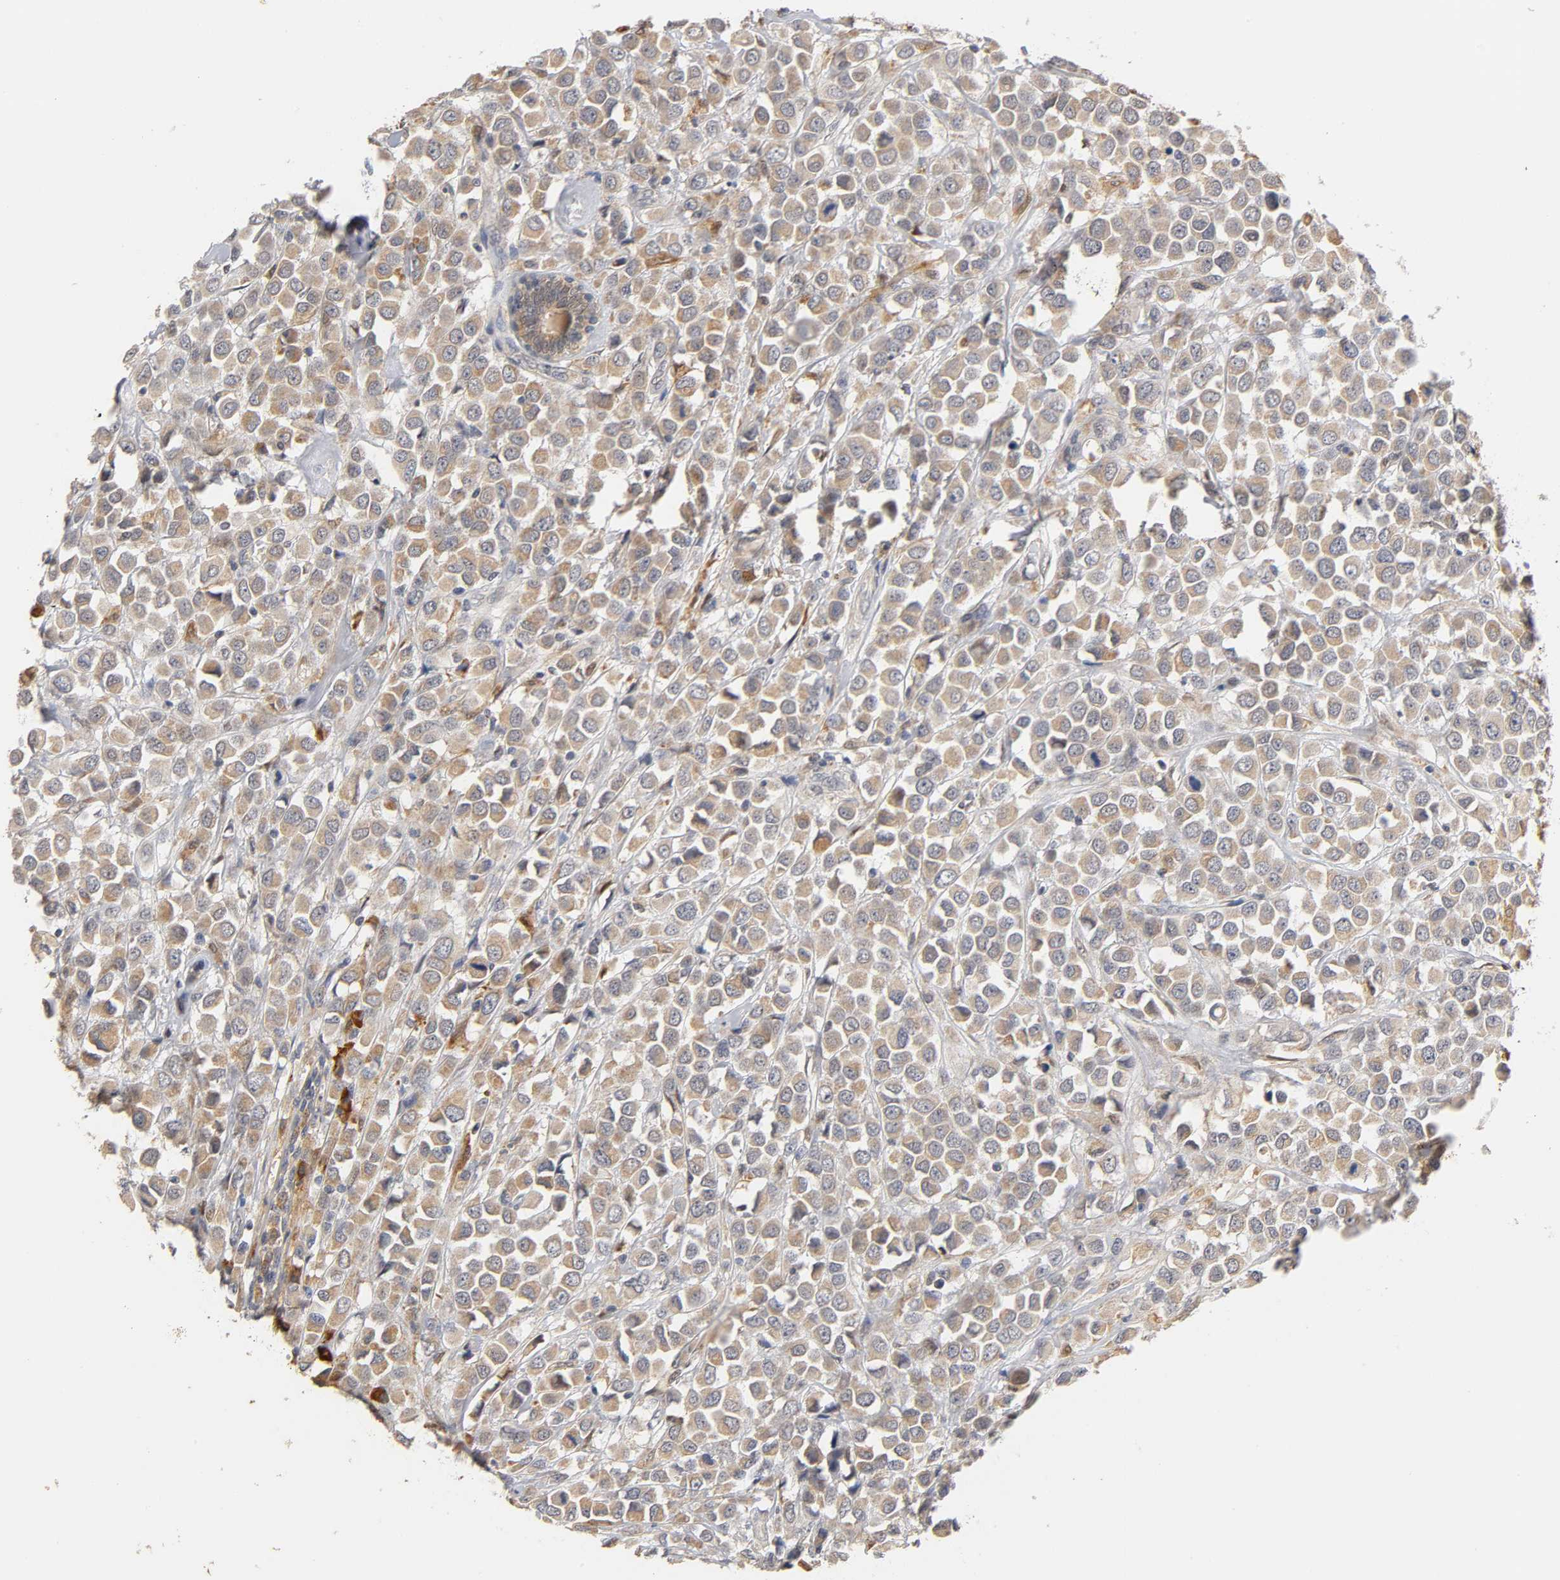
{"staining": {"intensity": "moderate", "quantity": ">75%", "location": "cytoplasmic/membranous"}, "tissue": "breast cancer", "cell_type": "Tumor cells", "image_type": "cancer", "snomed": [{"axis": "morphology", "description": "Duct carcinoma"}, {"axis": "topography", "description": "Breast"}], "caption": "Breast cancer (infiltrating ductal carcinoma) stained with a protein marker demonstrates moderate staining in tumor cells.", "gene": "GSTZ1", "patient": {"sex": "female", "age": 61}}